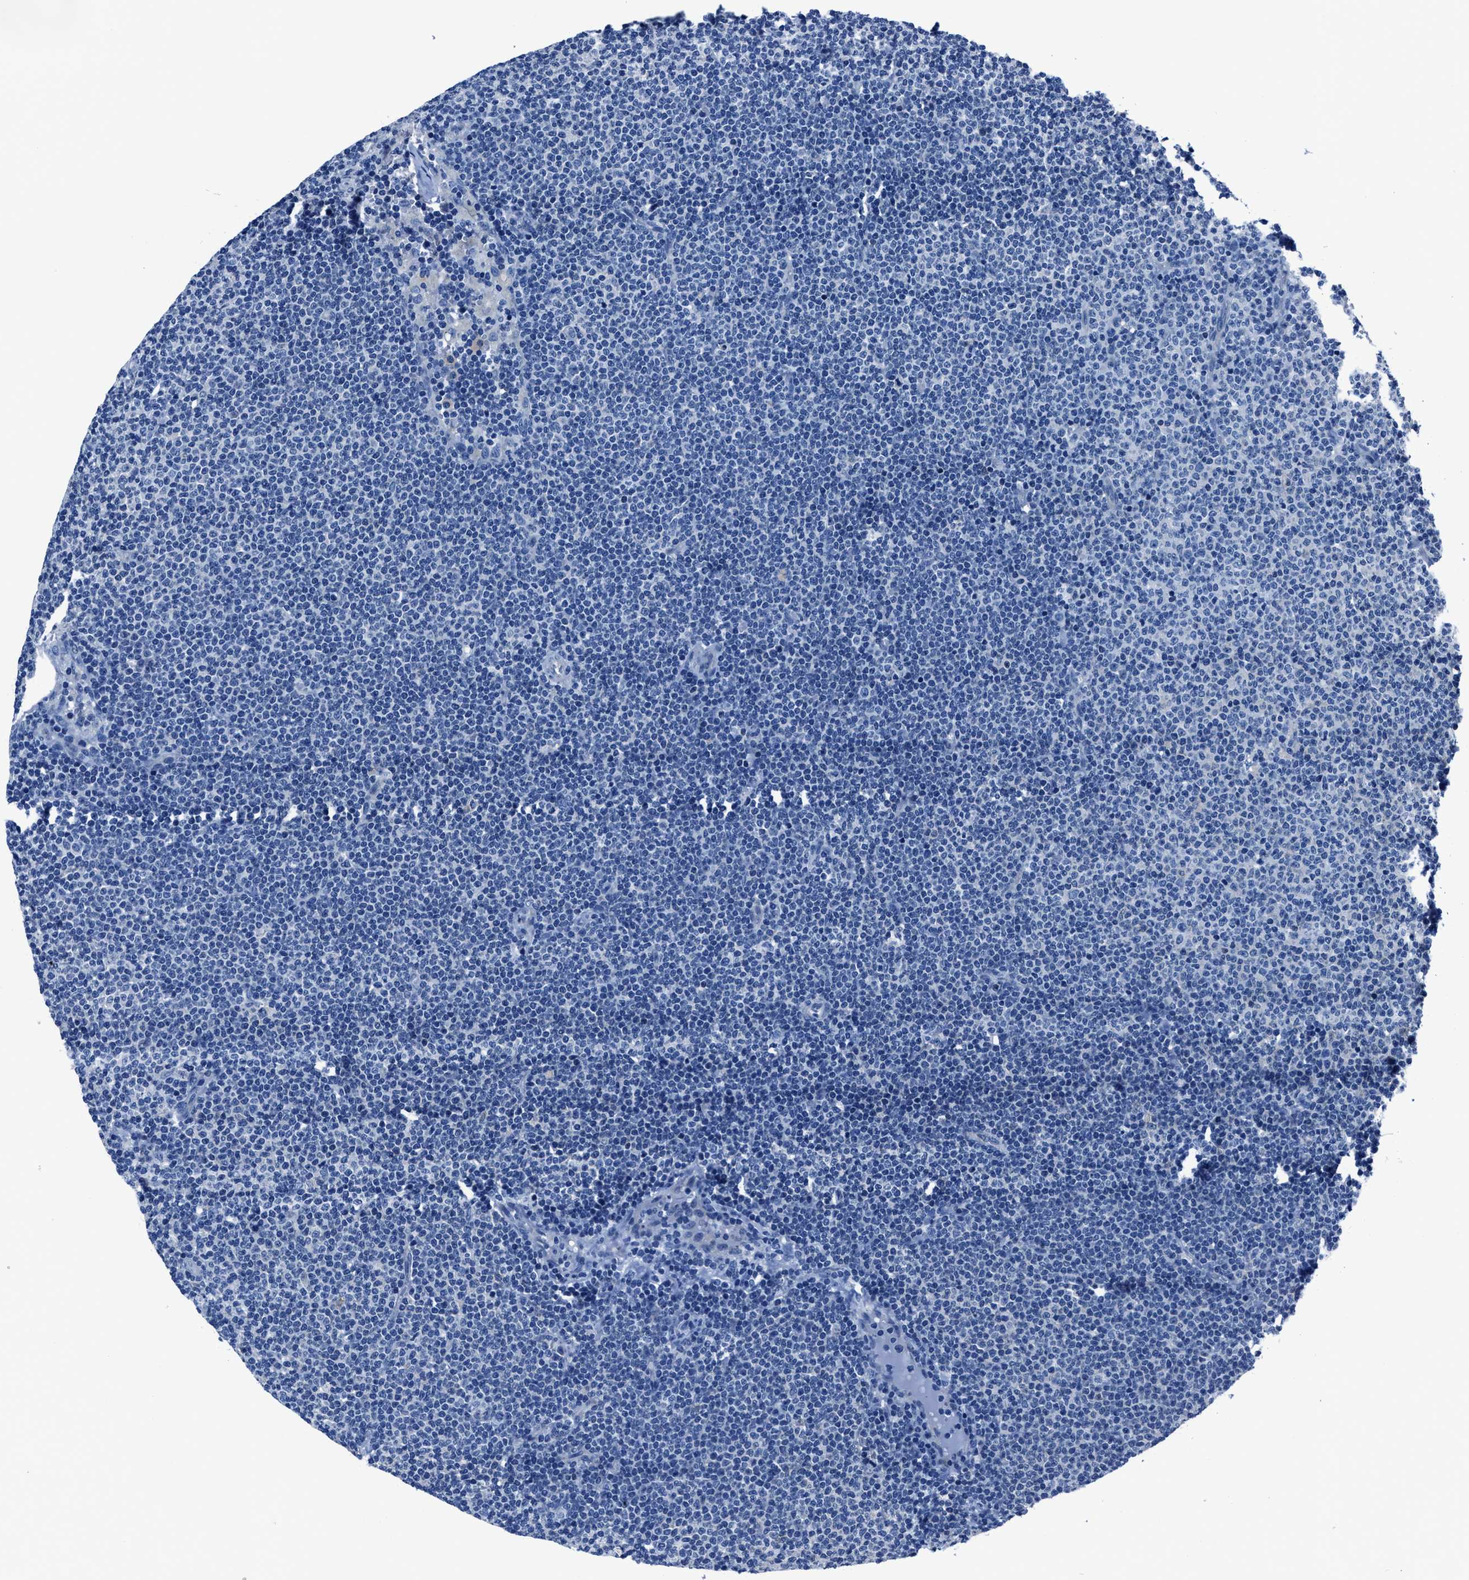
{"staining": {"intensity": "negative", "quantity": "none", "location": "none"}, "tissue": "lymphoma", "cell_type": "Tumor cells", "image_type": "cancer", "snomed": [{"axis": "morphology", "description": "Malignant lymphoma, non-Hodgkin's type, Low grade"}, {"axis": "topography", "description": "Lymph node"}], "caption": "An immunohistochemistry (IHC) image of malignant lymphoma, non-Hodgkin's type (low-grade) is shown. There is no staining in tumor cells of malignant lymphoma, non-Hodgkin's type (low-grade). (DAB immunohistochemistry with hematoxylin counter stain).", "gene": "LMO7", "patient": {"sex": "female", "age": 53}}